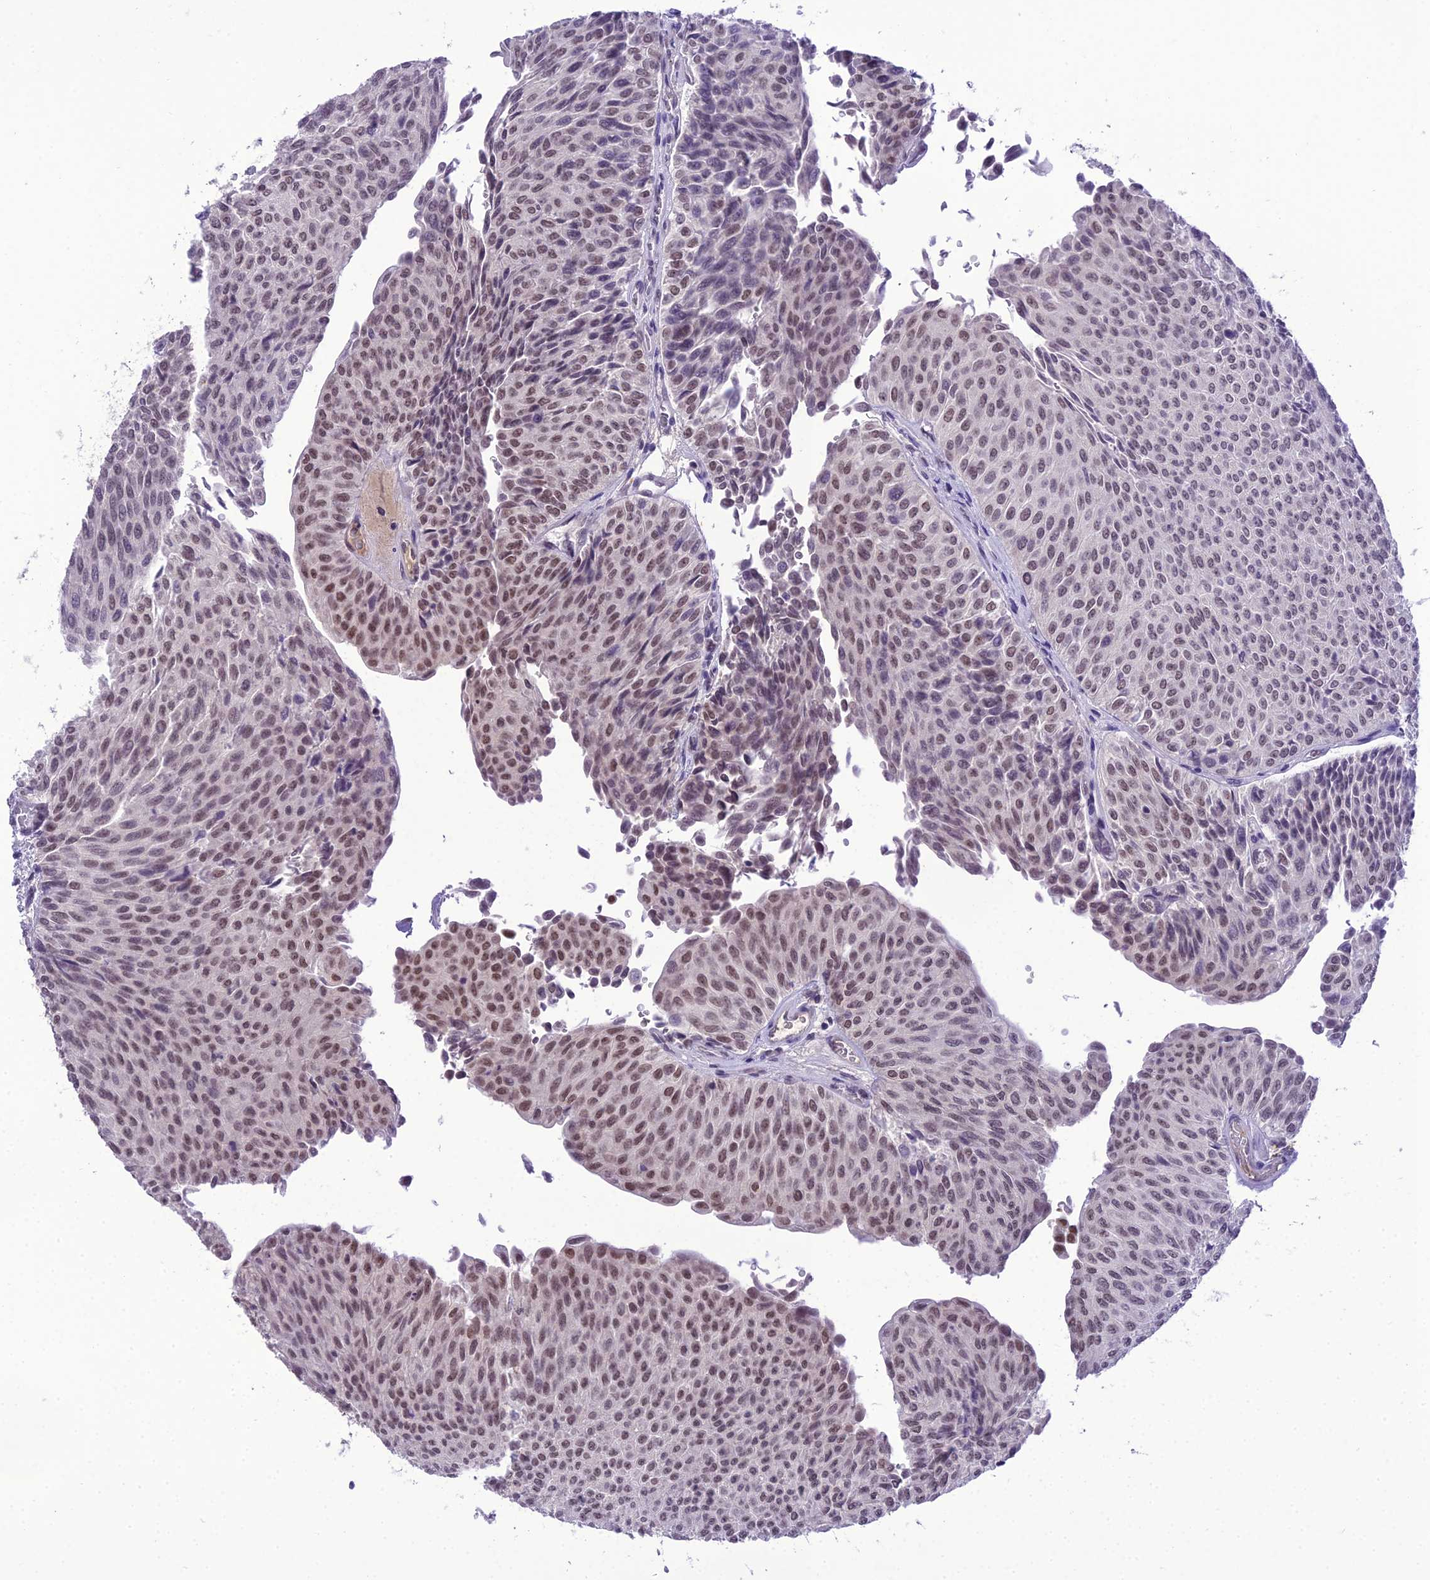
{"staining": {"intensity": "moderate", "quantity": "25%-75%", "location": "nuclear"}, "tissue": "urothelial cancer", "cell_type": "Tumor cells", "image_type": "cancer", "snomed": [{"axis": "morphology", "description": "Urothelial carcinoma, Low grade"}, {"axis": "topography", "description": "Urinary bladder"}], "caption": "Protein staining reveals moderate nuclear expression in approximately 25%-75% of tumor cells in urothelial cancer. (IHC, brightfield microscopy, high magnification).", "gene": "SH3RF3", "patient": {"sex": "male", "age": 78}}